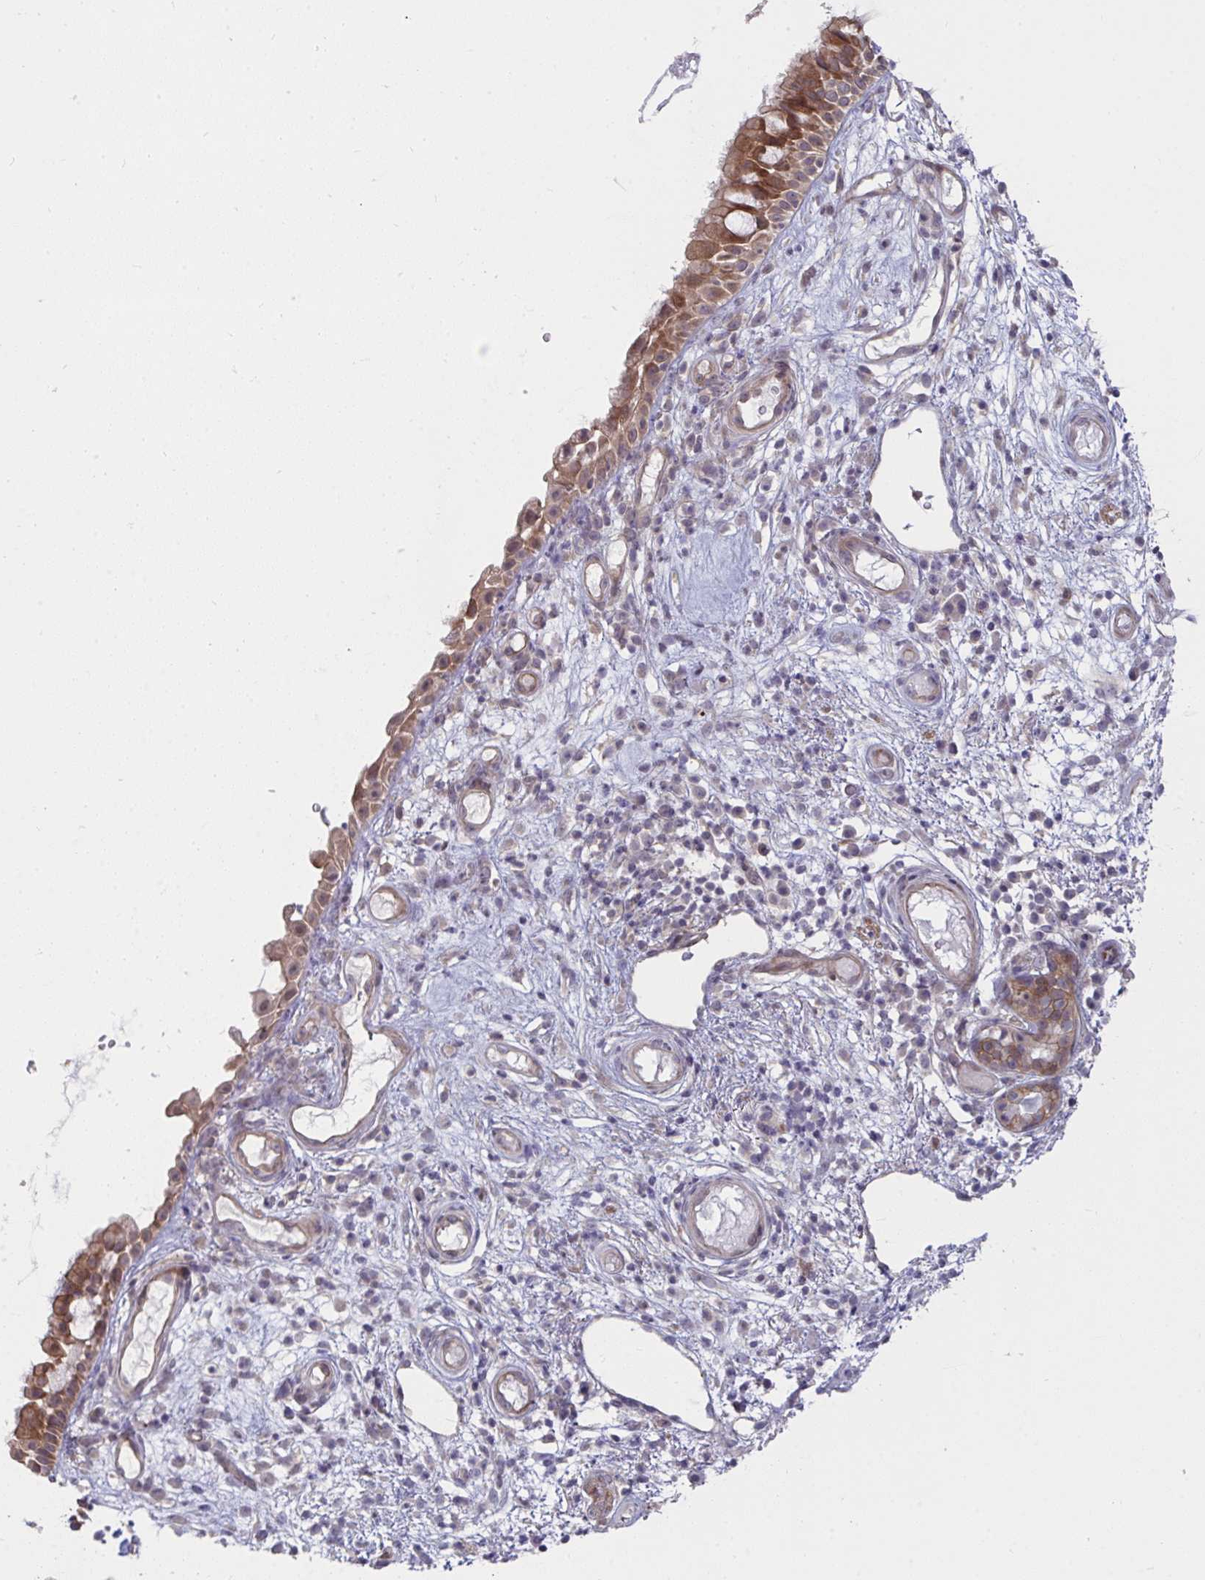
{"staining": {"intensity": "moderate", "quantity": ">75%", "location": "cytoplasmic/membranous"}, "tissue": "nasopharynx", "cell_type": "Respiratory epithelial cells", "image_type": "normal", "snomed": [{"axis": "morphology", "description": "Normal tissue, NOS"}, {"axis": "morphology", "description": "Inflammation, NOS"}, {"axis": "topography", "description": "Nasopharynx"}], "caption": "Brown immunohistochemical staining in normal human nasopharynx demonstrates moderate cytoplasmic/membranous expression in about >75% of respiratory epithelial cells. Ihc stains the protein of interest in brown and the nuclei are stained blue.", "gene": "CASP9", "patient": {"sex": "male", "age": 54}}